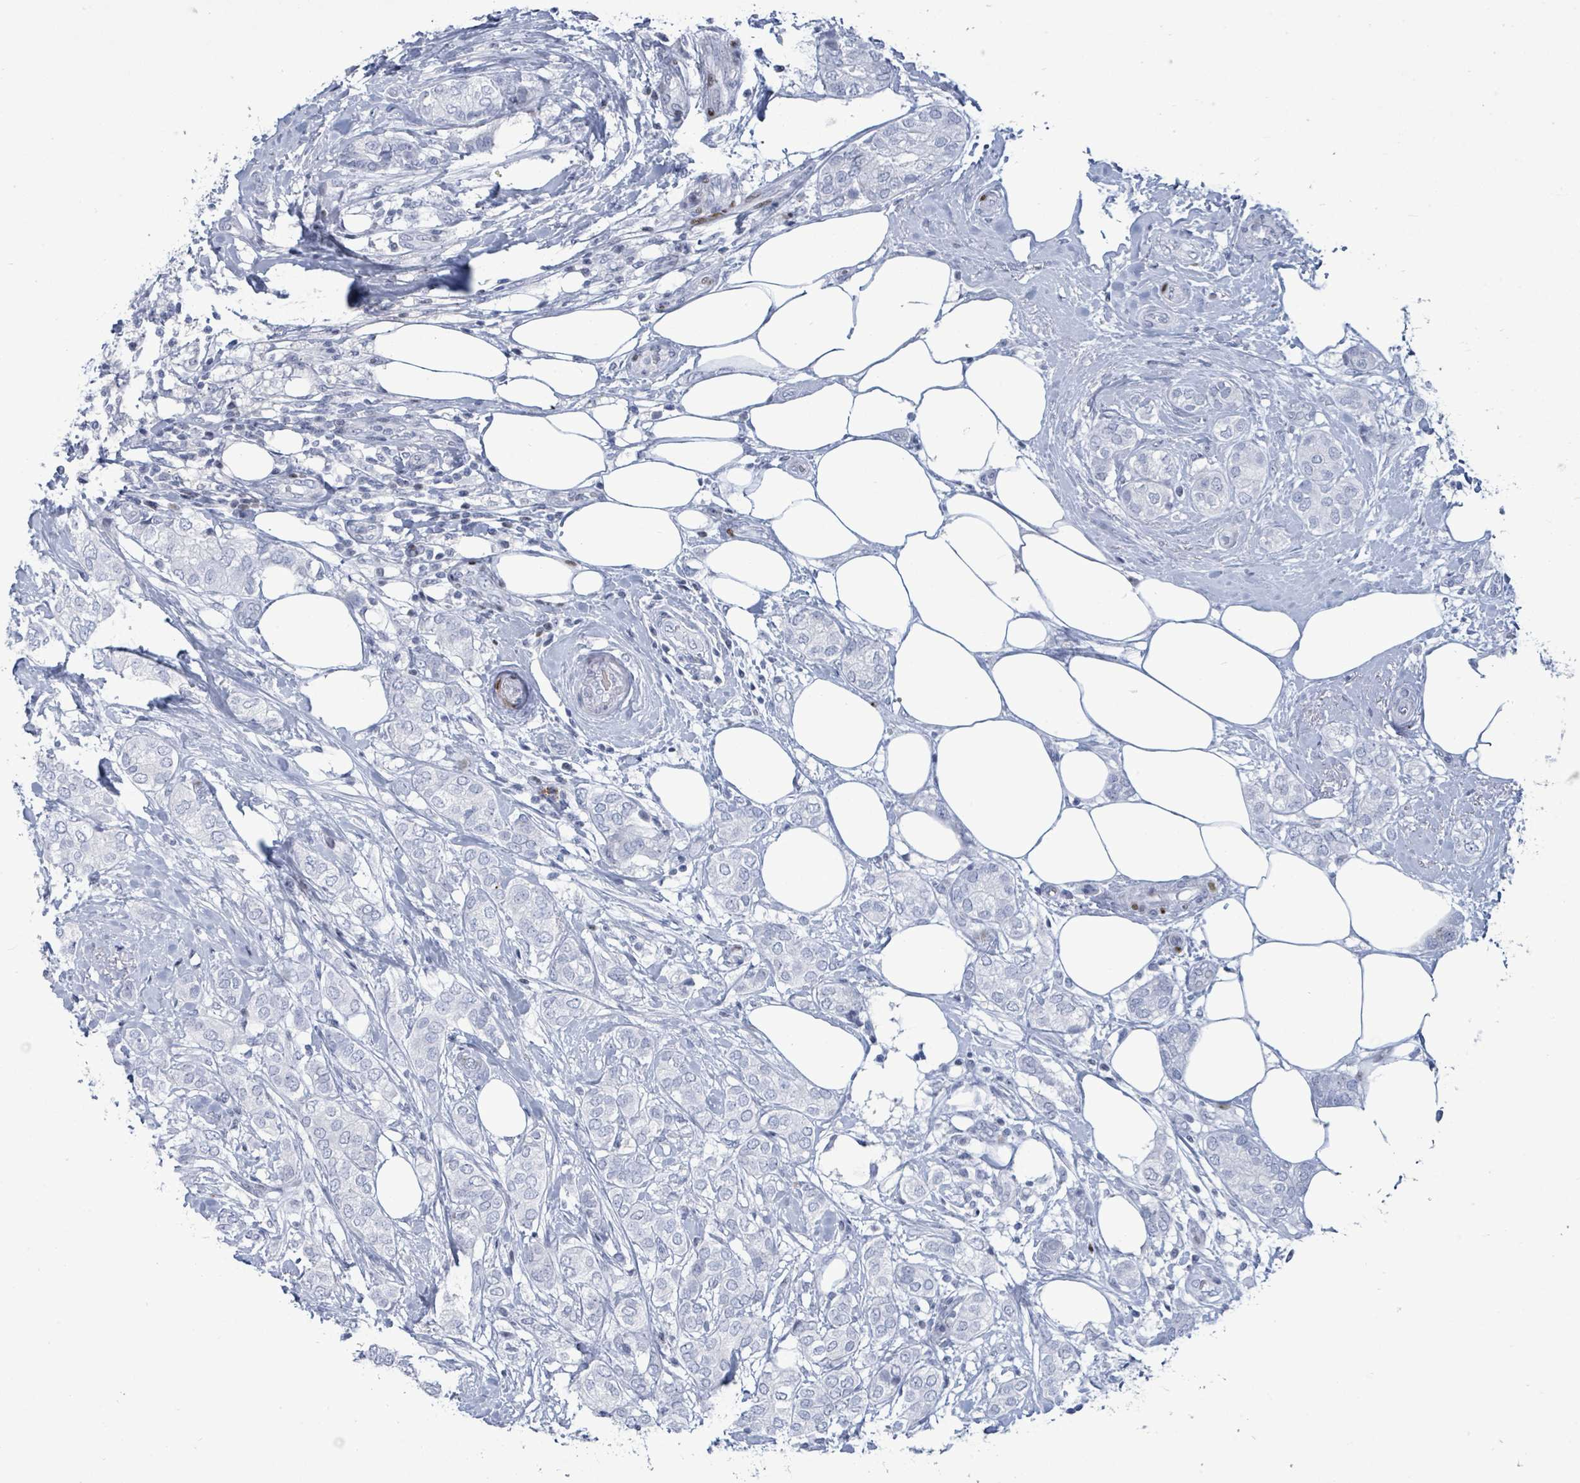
{"staining": {"intensity": "negative", "quantity": "none", "location": "none"}, "tissue": "breast cancer", "cell_type": "Tumor cells", "image_type": "cancer", "snomed": [{"axis": "morphology", "description": "Duct carcinoma"}, {"axis": "topography", "description": "Breast"}], "caption": "A histopathology image of human breast cancer (invasive ductal carcinoma) is negative for staining in tumor cells.", "gene": "MALL", "patient": {"sex": "female", "age": 73}}